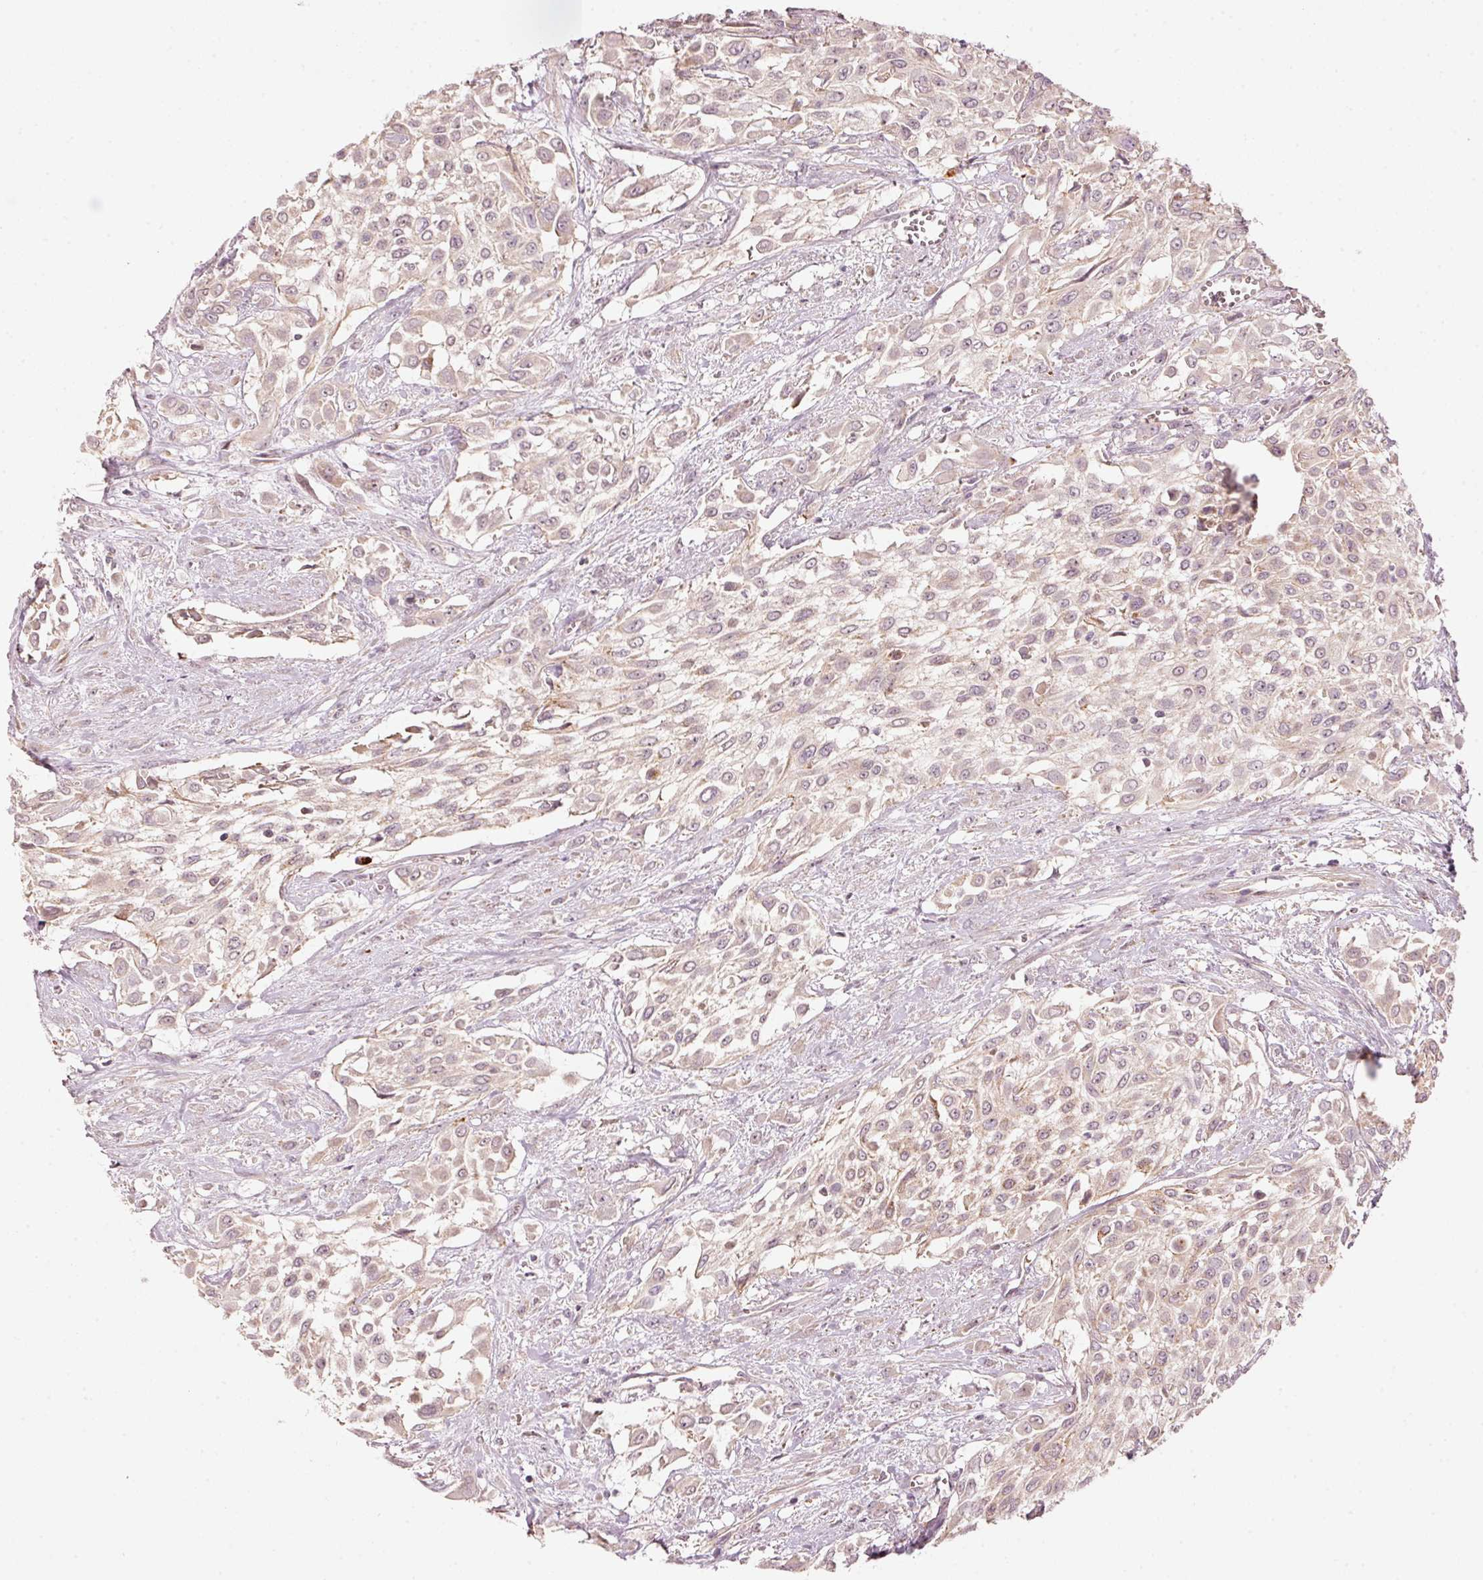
{"staining": {"intensity": "weak", "quantity": "25%-75%", "location": "cytoplasmic/membranous"}, "tissue": "urothelial cancer", "cell_type": "Tumor cells", "image_type": "cancer", "snomed": [{"axis": "morphology", "description": "Urothelial carcinoma, High grade"}, {"axis": "topography", "description": "Urinary bladder"}], "caption": "DAB (3,3'-diaminobenzidine) immunohistochemical staining of high-grade urothelial carcinoma shows weak cytoplasmic/membranous protein staining in about 25%-75% of tumor cells. (Brightfield microscopy of DAB IHC at high magnification).", "gene": "ARHGAP22", "patient": {"sex": "male", "age": 57}}